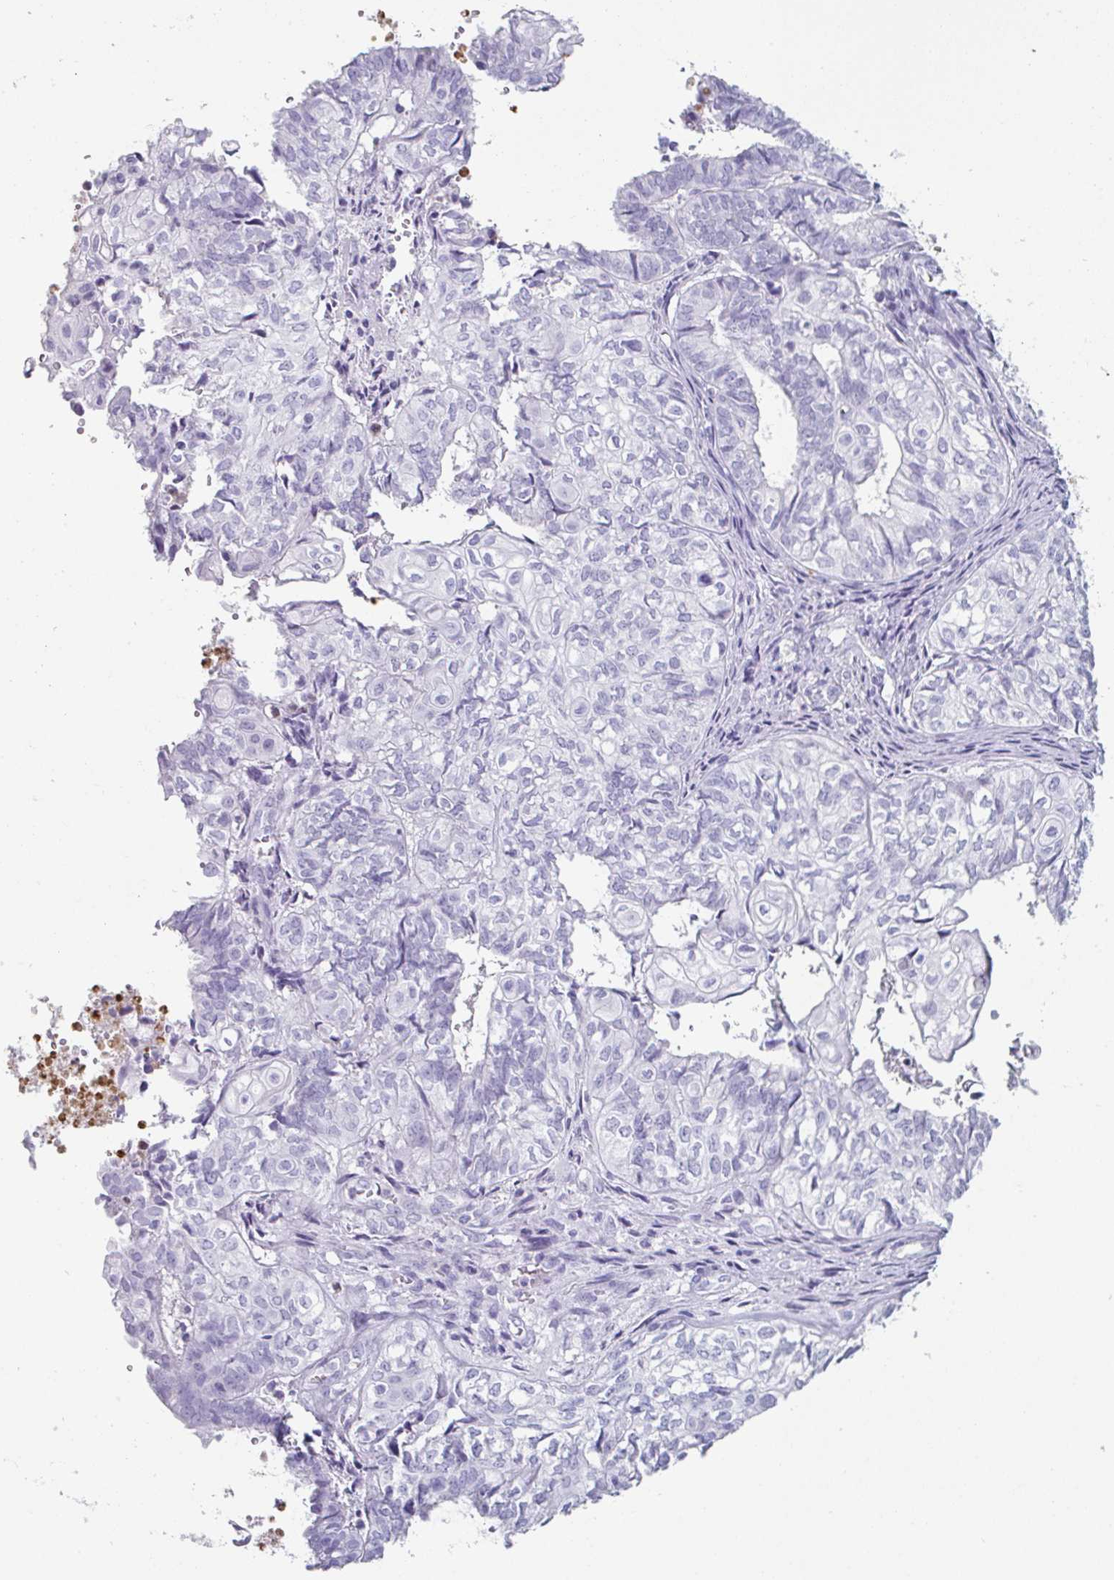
{"staining": {"intensity": "negative", "quantity": "none", "location": "none"}, "tissue": "ovarian cancer", "cell_type": "Tumor cells", "image_type": "cancer", "snomed": [{"axis": "morphology", "description": "Carcinoma, endometroid"}, {"axis": "topography", "description": "Ovary"}], "caption": "This micrograph is of ovarian cancer (endometroid carcinoma) stained with immunohistochemistry (IHC) to label a protein in brown with the nuclei are counter-stained blue. There is no expression in tumor cells.", "gene": "CREG2", "patient": {"sex": "female", "age": 64}}